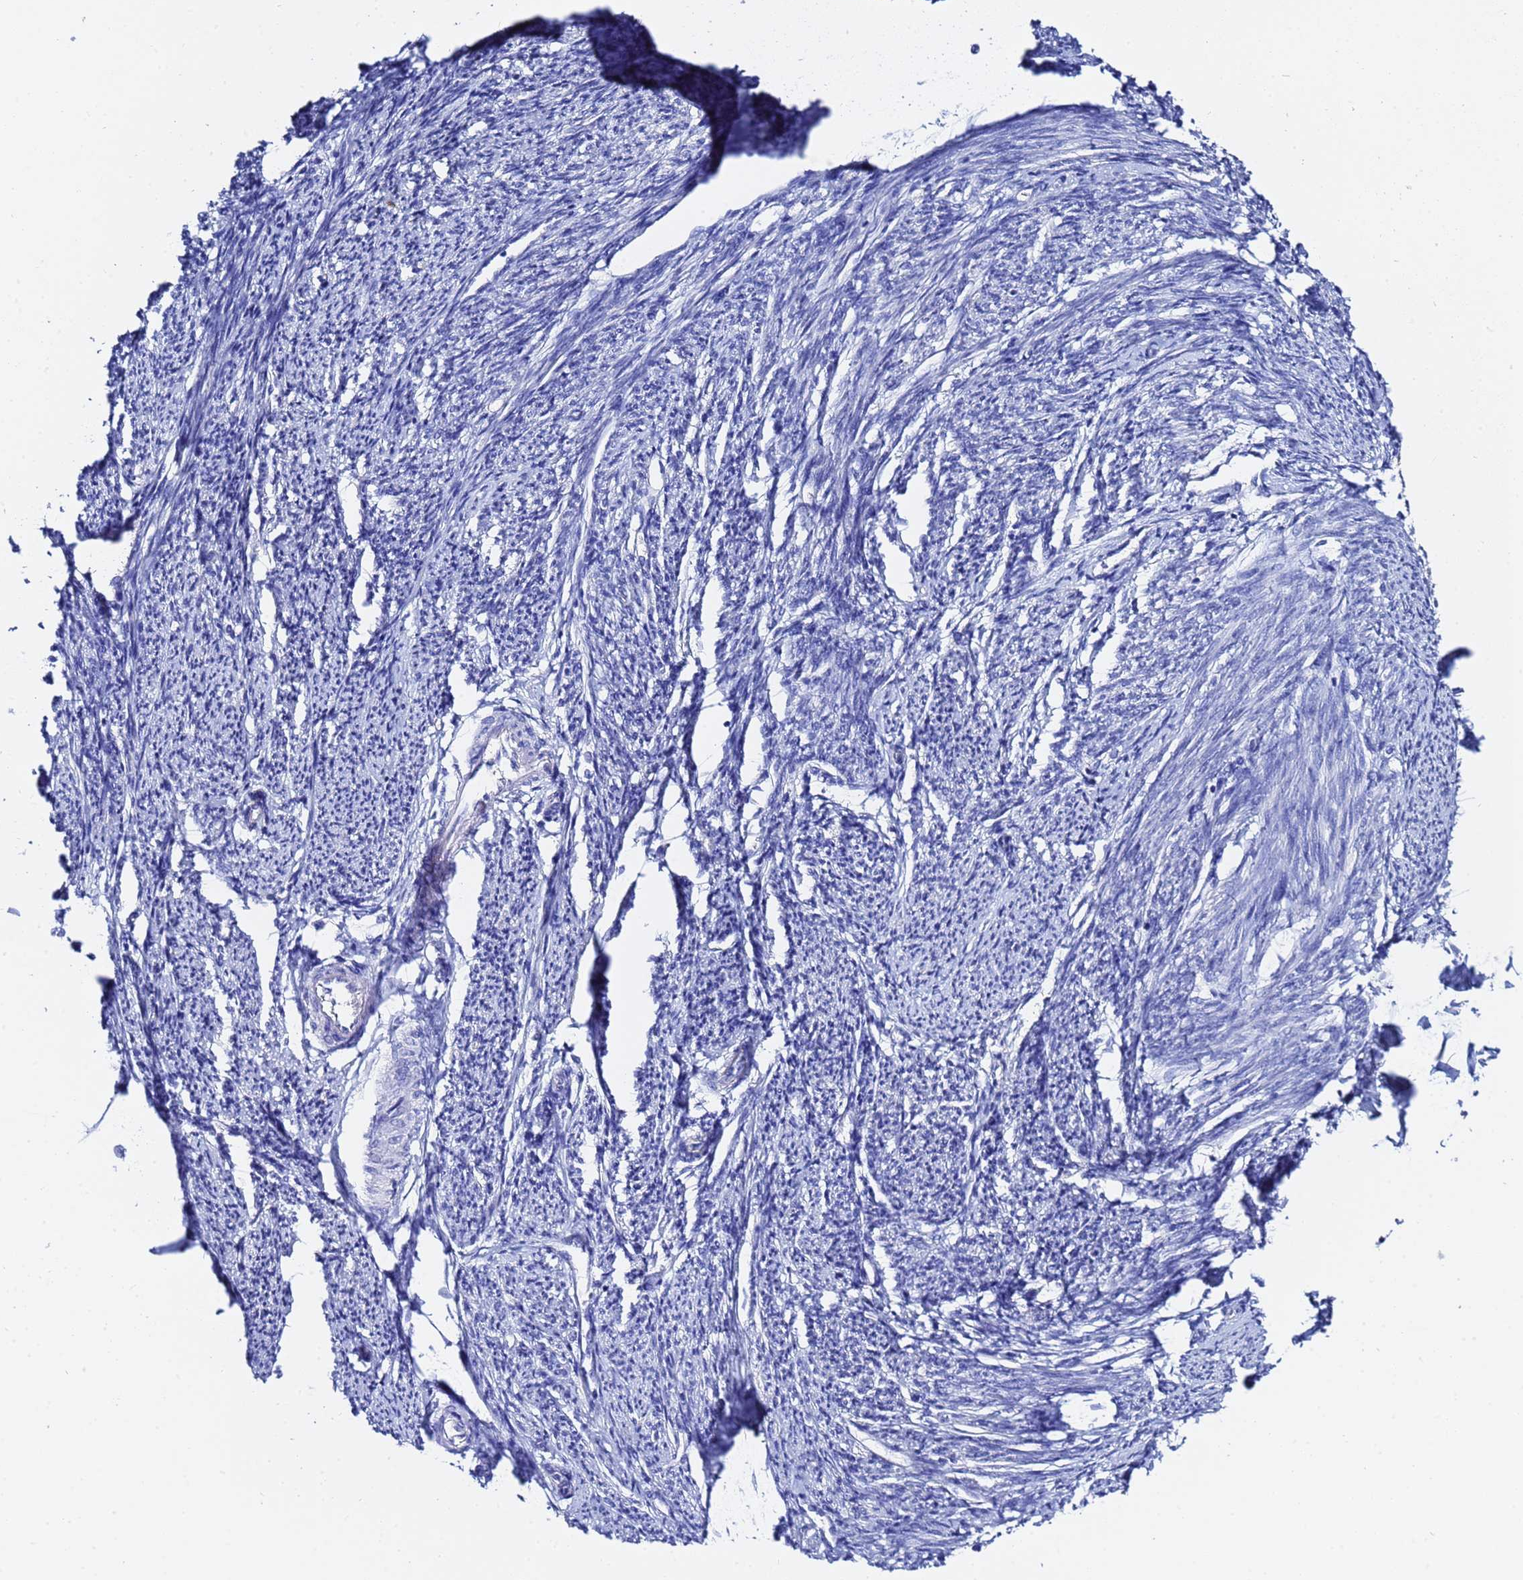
{"staining": {"intensity": "negative", "quantity": "none", "location": "none"}, "tissue": "smooth muscle", "cell_type": "Smooth muscle cells", "image_type": "normal", "snomed": [{"axis": "morphology", "description": "Normal tissue, NOS"}, {"axis": "topography", "description": "Smooth muscle"}, {"axis": "topography", "description": "Uterus"}], "caption": "High magnification brightfield microscopy of normal smooth muscle stained with DAB (brown) and counterstained with hematoxylin (blue): smooth muscle cells show no significant staining.", "gene": "LENG1", "patient": {"sex": "female", "age": 59}}